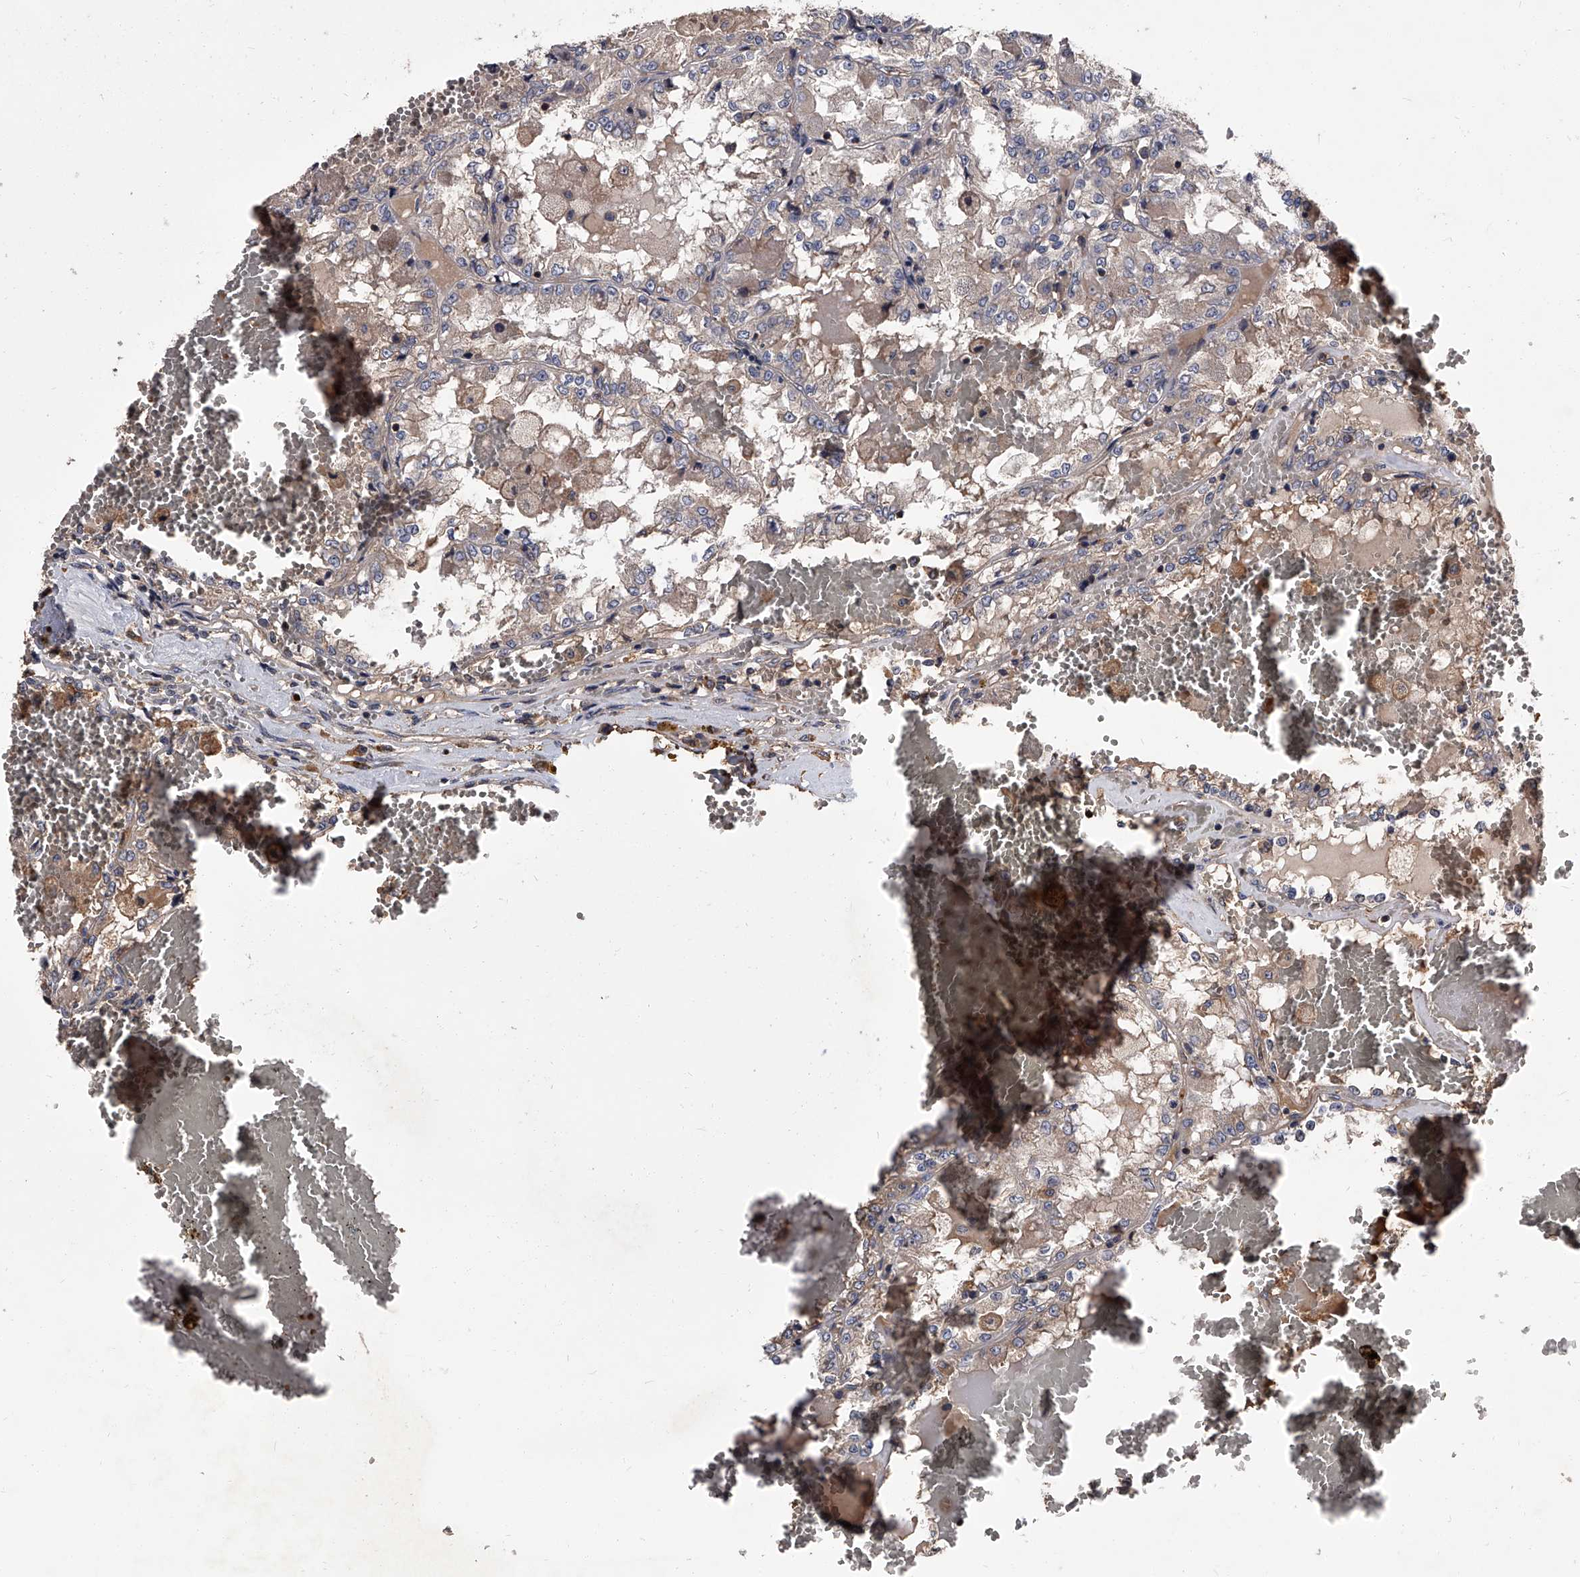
{"staining": {"intensity": "weak", "quantity": "<25%", "location": "cytoplasmic/membranous"}, "tissue": "renal cancer", "cell_type": "Tumor cells", "image_type": "cancer", "snomed": [{"axis": "morphology", "description": "Adenocarcinoma, NOS"}, {"axis": "topography", "description": "Kidney"}], "caption": "Protein analysis of renal adenocarcinoma shows no significant expression in tumor cells.", "gene": "STK36", "patient": {"sex": "female", "age": 56}}